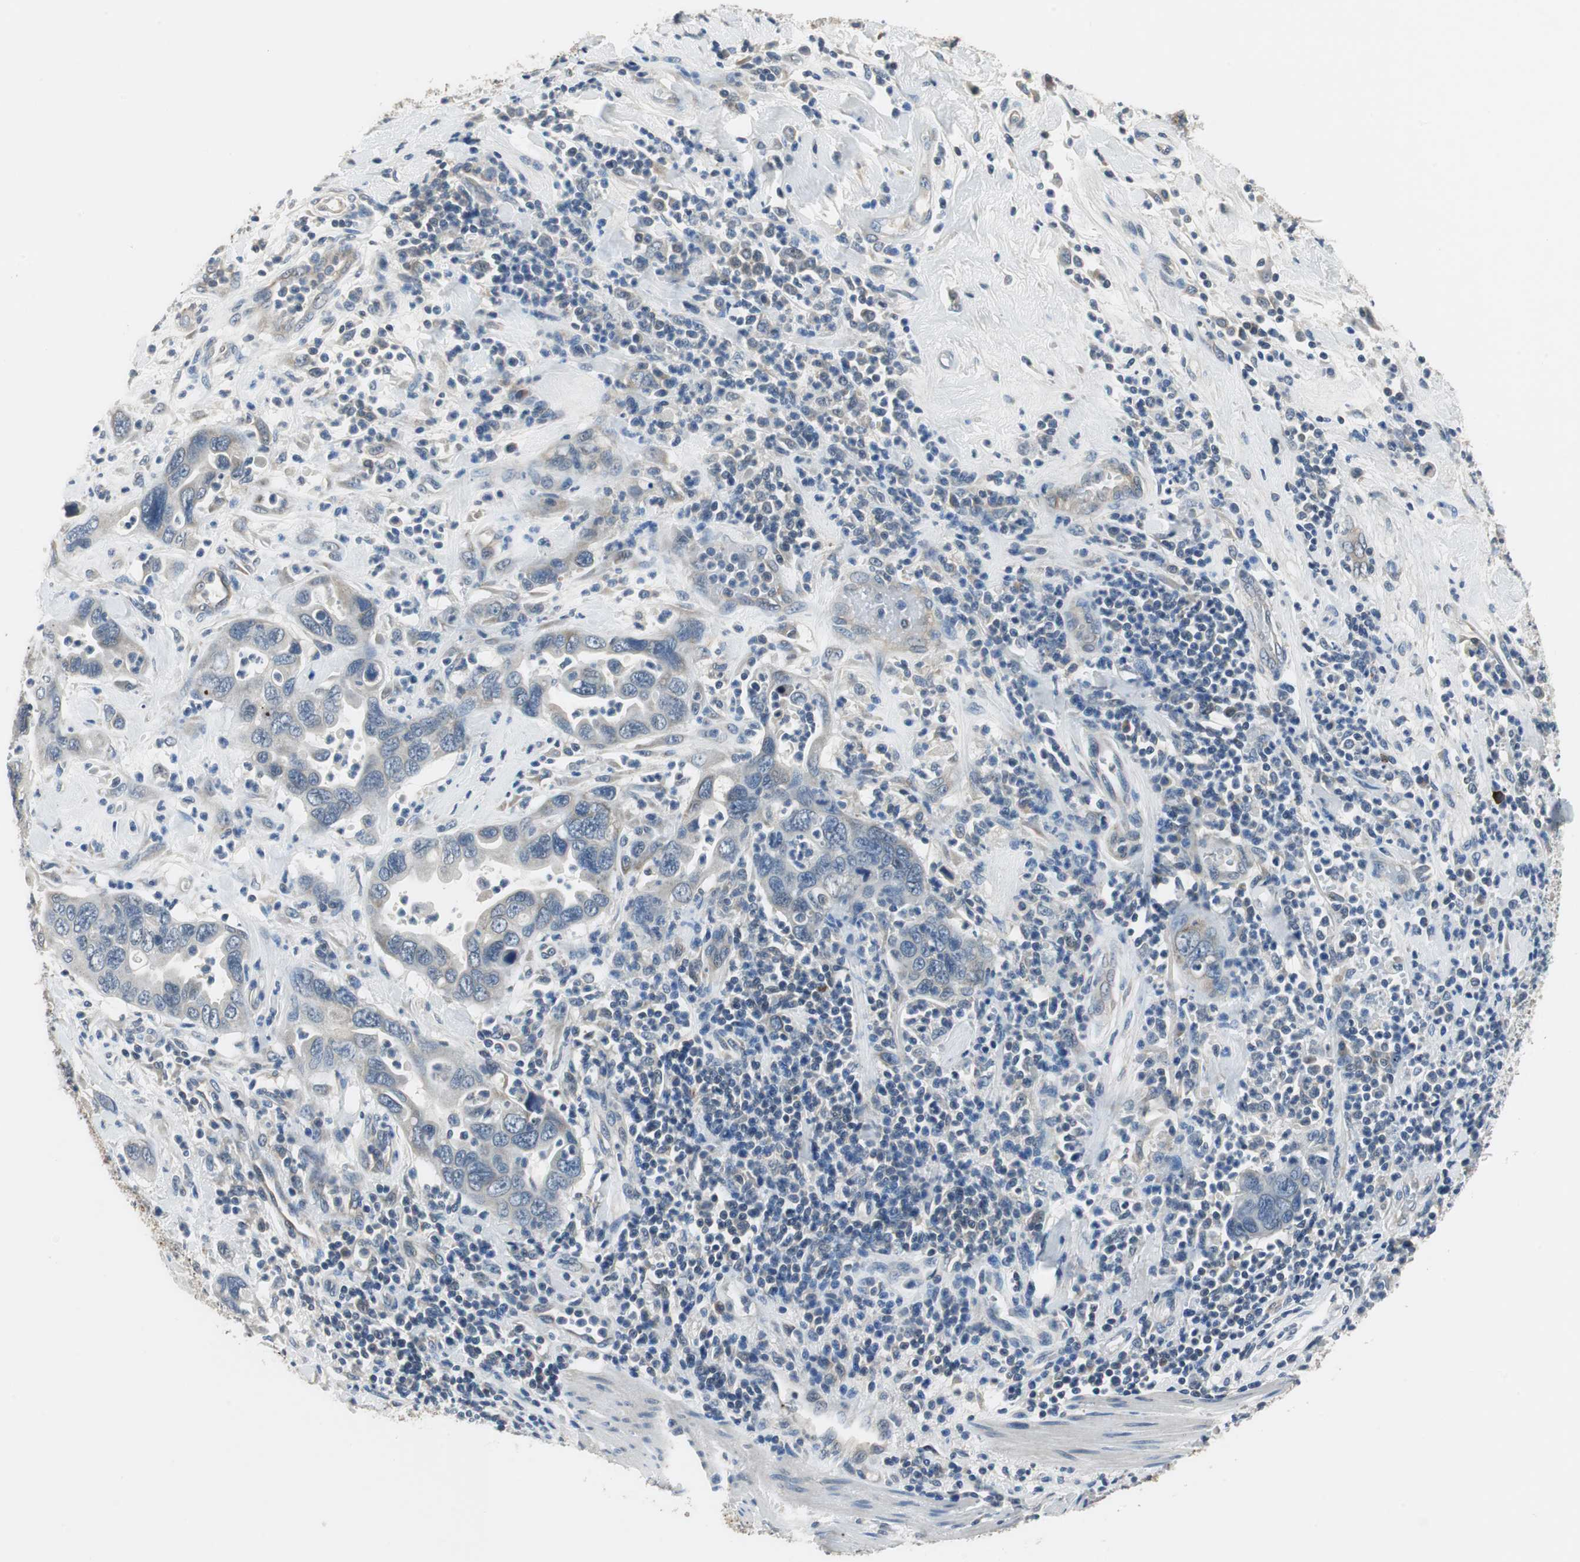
{"staining": {"intensity": "negative", "quantity": "none", "location": "none"}, "tissue": "pancreatic cancer", "cell_type": "Tumor cells", "image_type": "cancer", "snomed": [{"axis": "morphology", "description": "Adenocarcinoma, NOS"}, {"axis": "topography", "description": "Pancreas"}], "caption": "IHC image of neoplastic tissue: pancreatic cancer (adenocarcinoma) stained with DAB (3,3'-diaminobenzidine) exhibits no significant protein staining in tumor cells. Brightfield microscopy of IHC stained with DAB (brown) and hematoxylin (blue), captured at high magnification.", "gene": "MTIF2", "patient": {"sex": "female", "age": 71}}